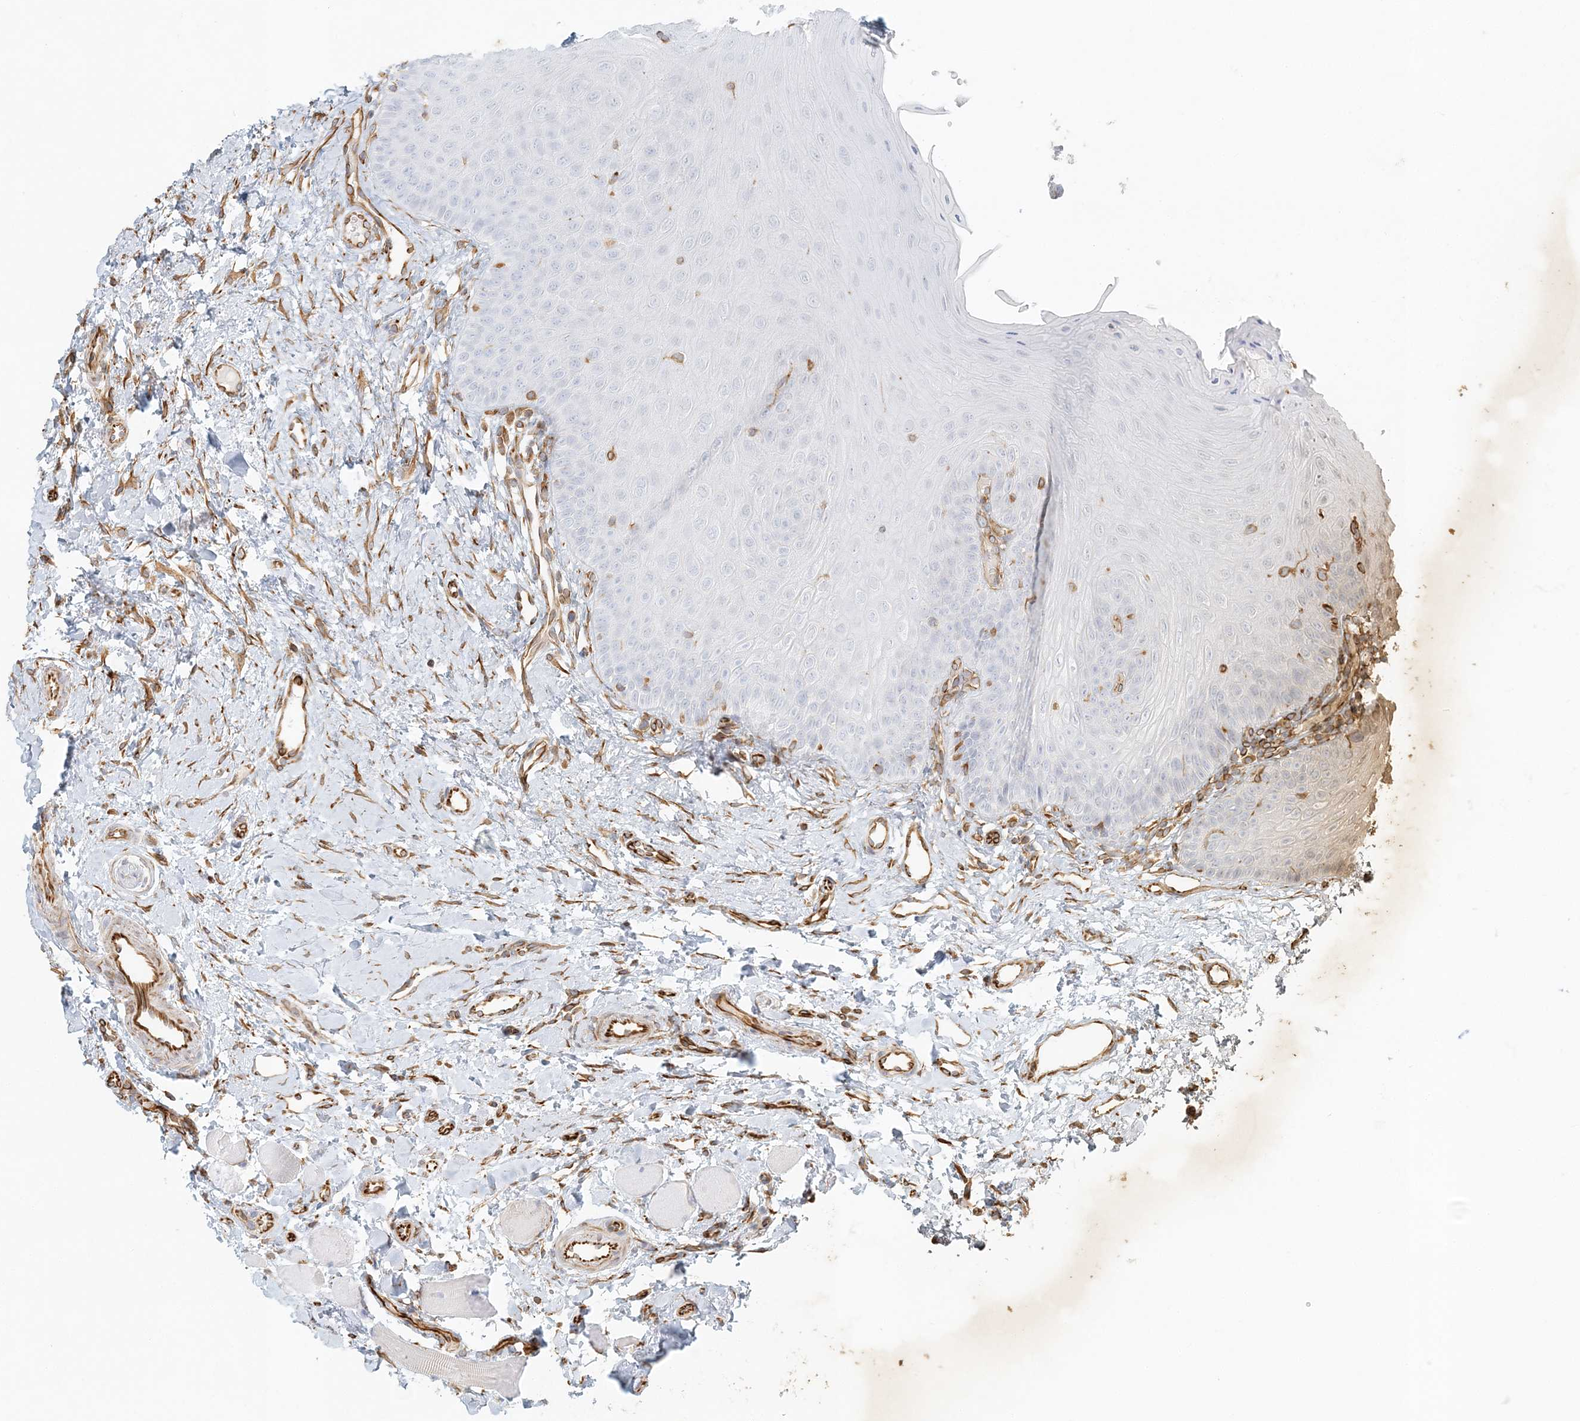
{"staining": {"intensity": "negative", "quantity": "none", "location": "none"}, "tissue": "oral mucosa", "cell_type": "Squamous epithelial cells", "image_type": "normal", "snomed": [{"axis": "morphology", "description": "Normal tissue, NOS"}, {"axis": "topography", "description": "Oral tissue"}], "caption": "An image of oral mucosa stained for a protein displays no brown staining in squamous epithelial cells. (DAB (3,3'-diaminobenzidine) IHC, high magnification).", "gene": "DMRTB1", "patient": {"sex": "female", "age": 68}}